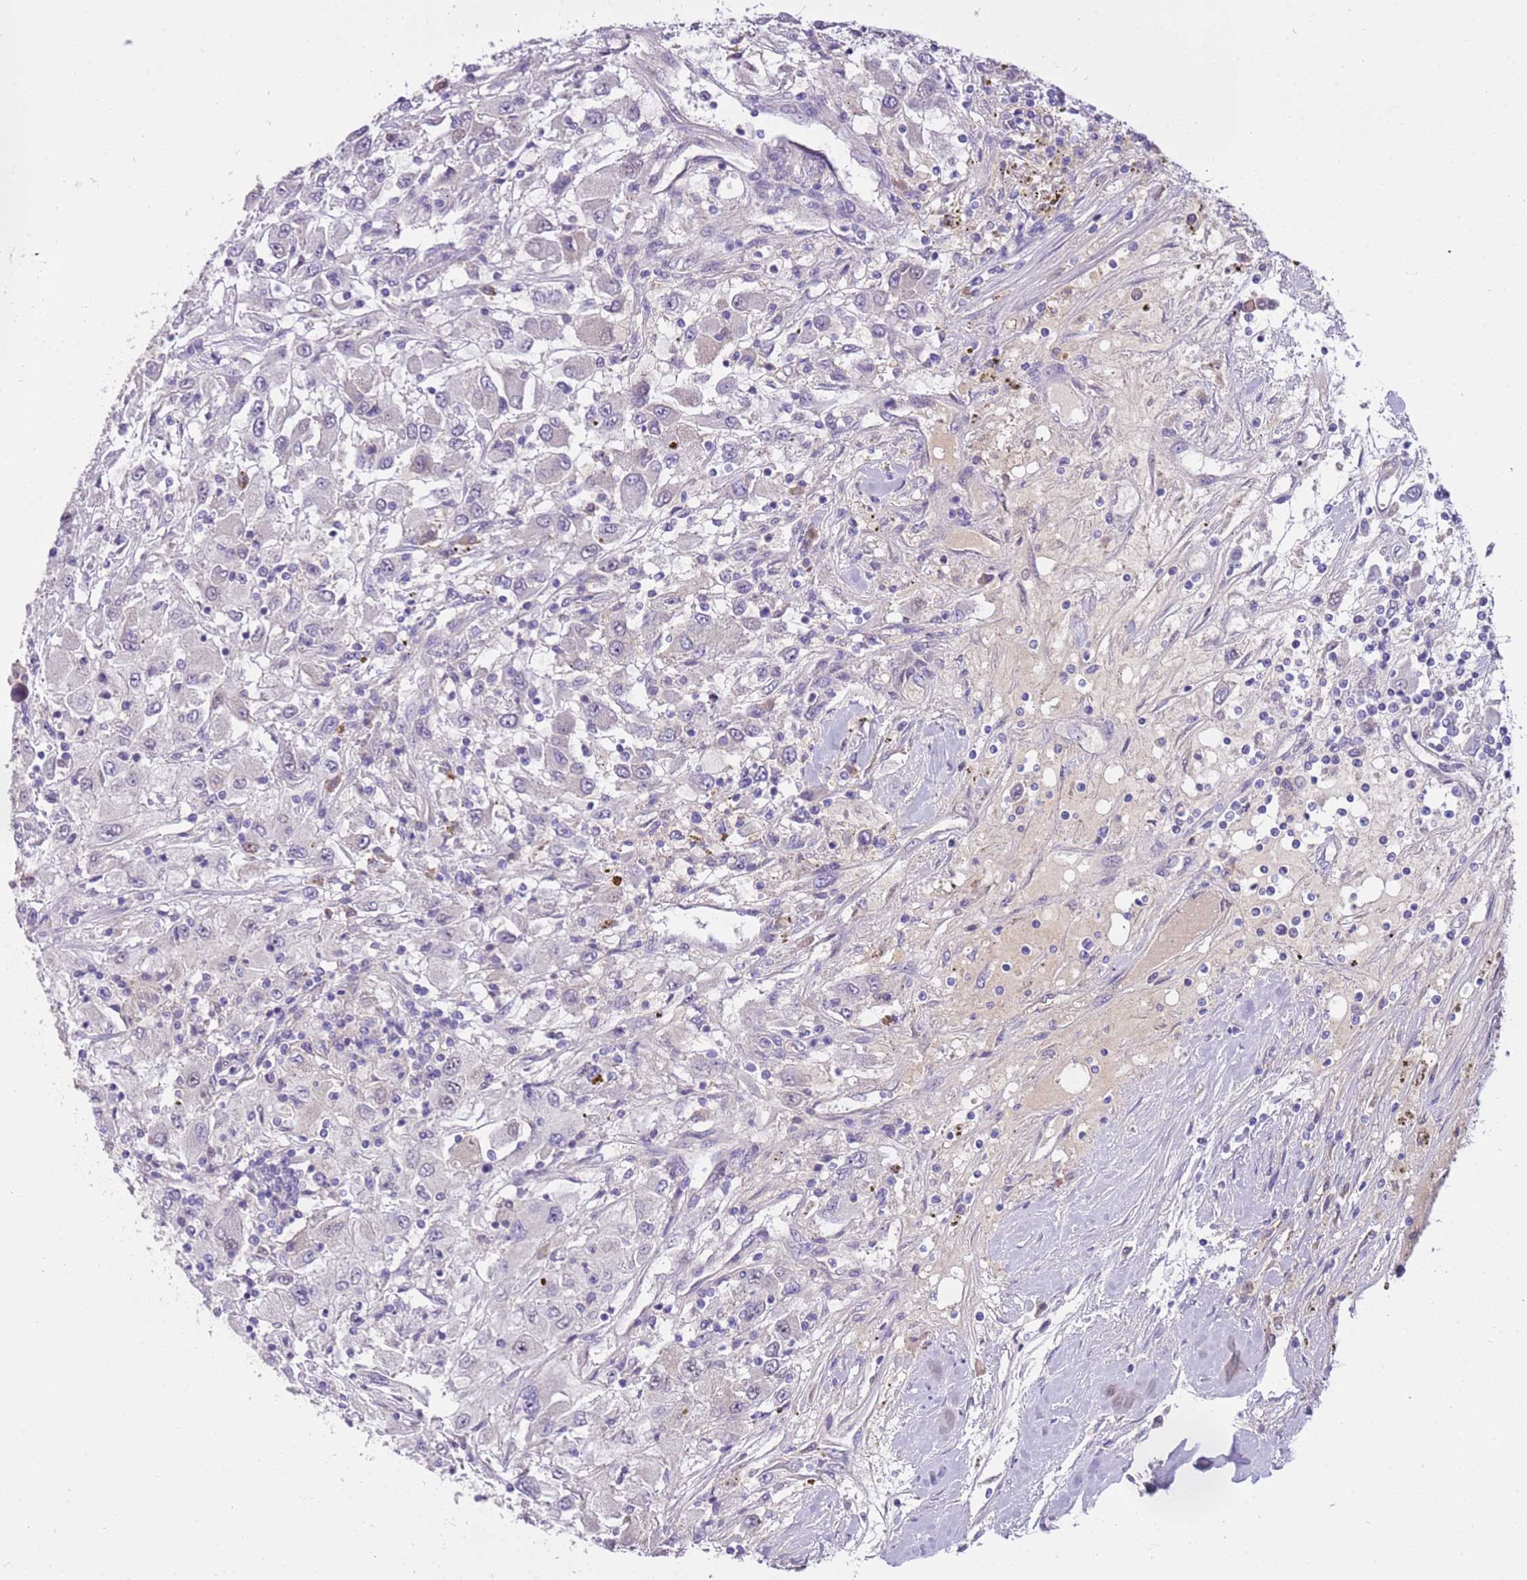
{"staining": {"intensity": "negative", "quantity": "none", "location": "none"}, "tissue": "renal cancer", "cell_type": "Tumor cells", "image_type": "cancer", "snomed": [{"axis": "morphology", "description": "Adenocarcinoma, NOS"}, {"axis": "topography", "description": "Kidney"}], "caption": "IHC micrograph of renal adenocarcinoma stained for a protein (brown), which shows no positivity in tumor cells.", "gene": "MAGEF1", "patient": {"sex": "female", "age": 67}}